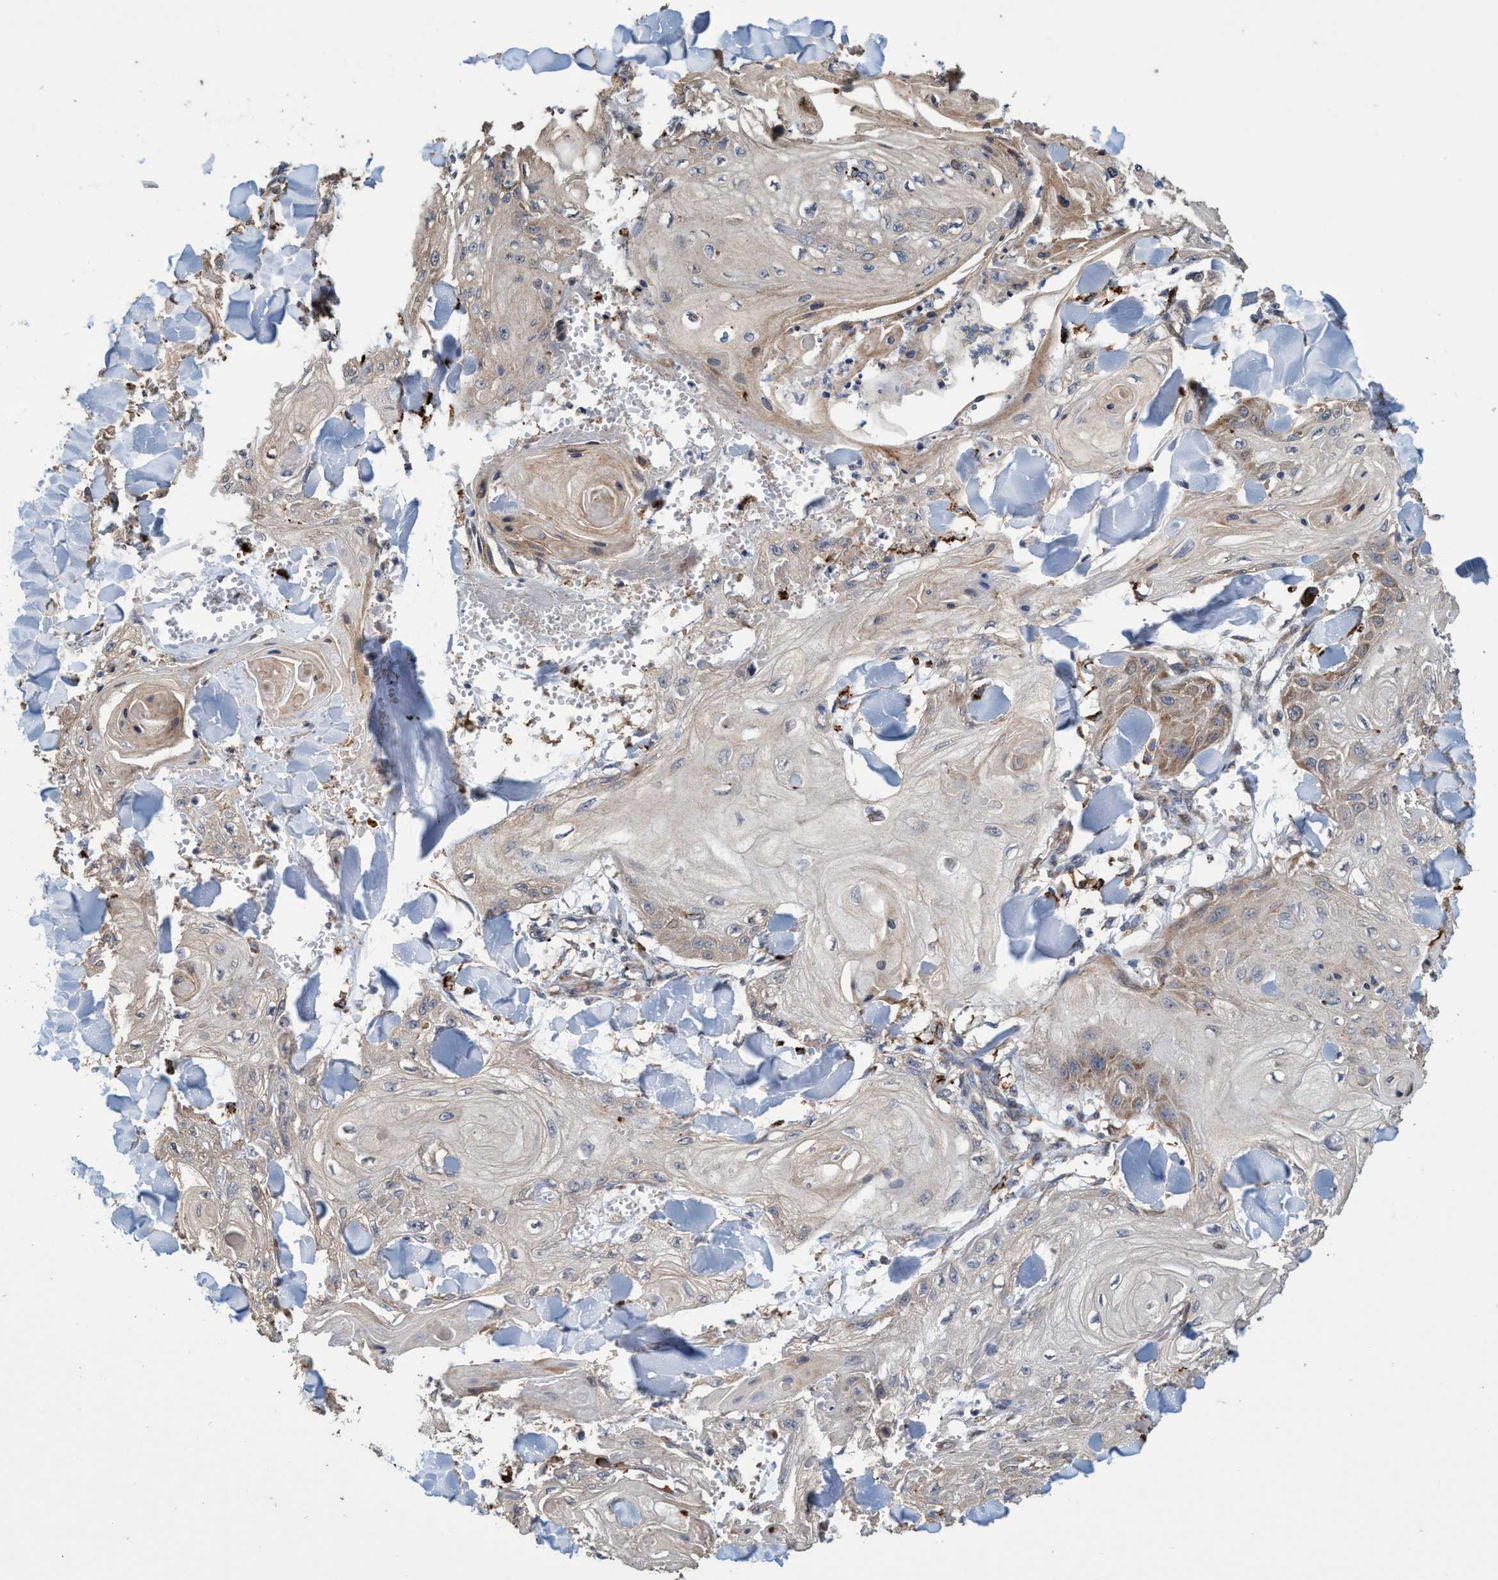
{"staining": {"intensity": "moderate", "quantity": "25%-75%", "location": "cytoplasmic/membranous"}, "tissue": "skin cancer", "cell_type": "Tumor cells", "image_type": "cancer", "snomed": [{"axis": "morphology", "description": "Squamous cell carcinoma, NOS"}, {"axis": "topography", "description": "Skin"}], "caption": "Brown immunohistochemical staining in human skin cancer displays moderate cytoplasmic/membranous expression in about 25%-75% of tumor cells.", "gene": "BBS9", "patient": {"sex": "male", "age": 74}}